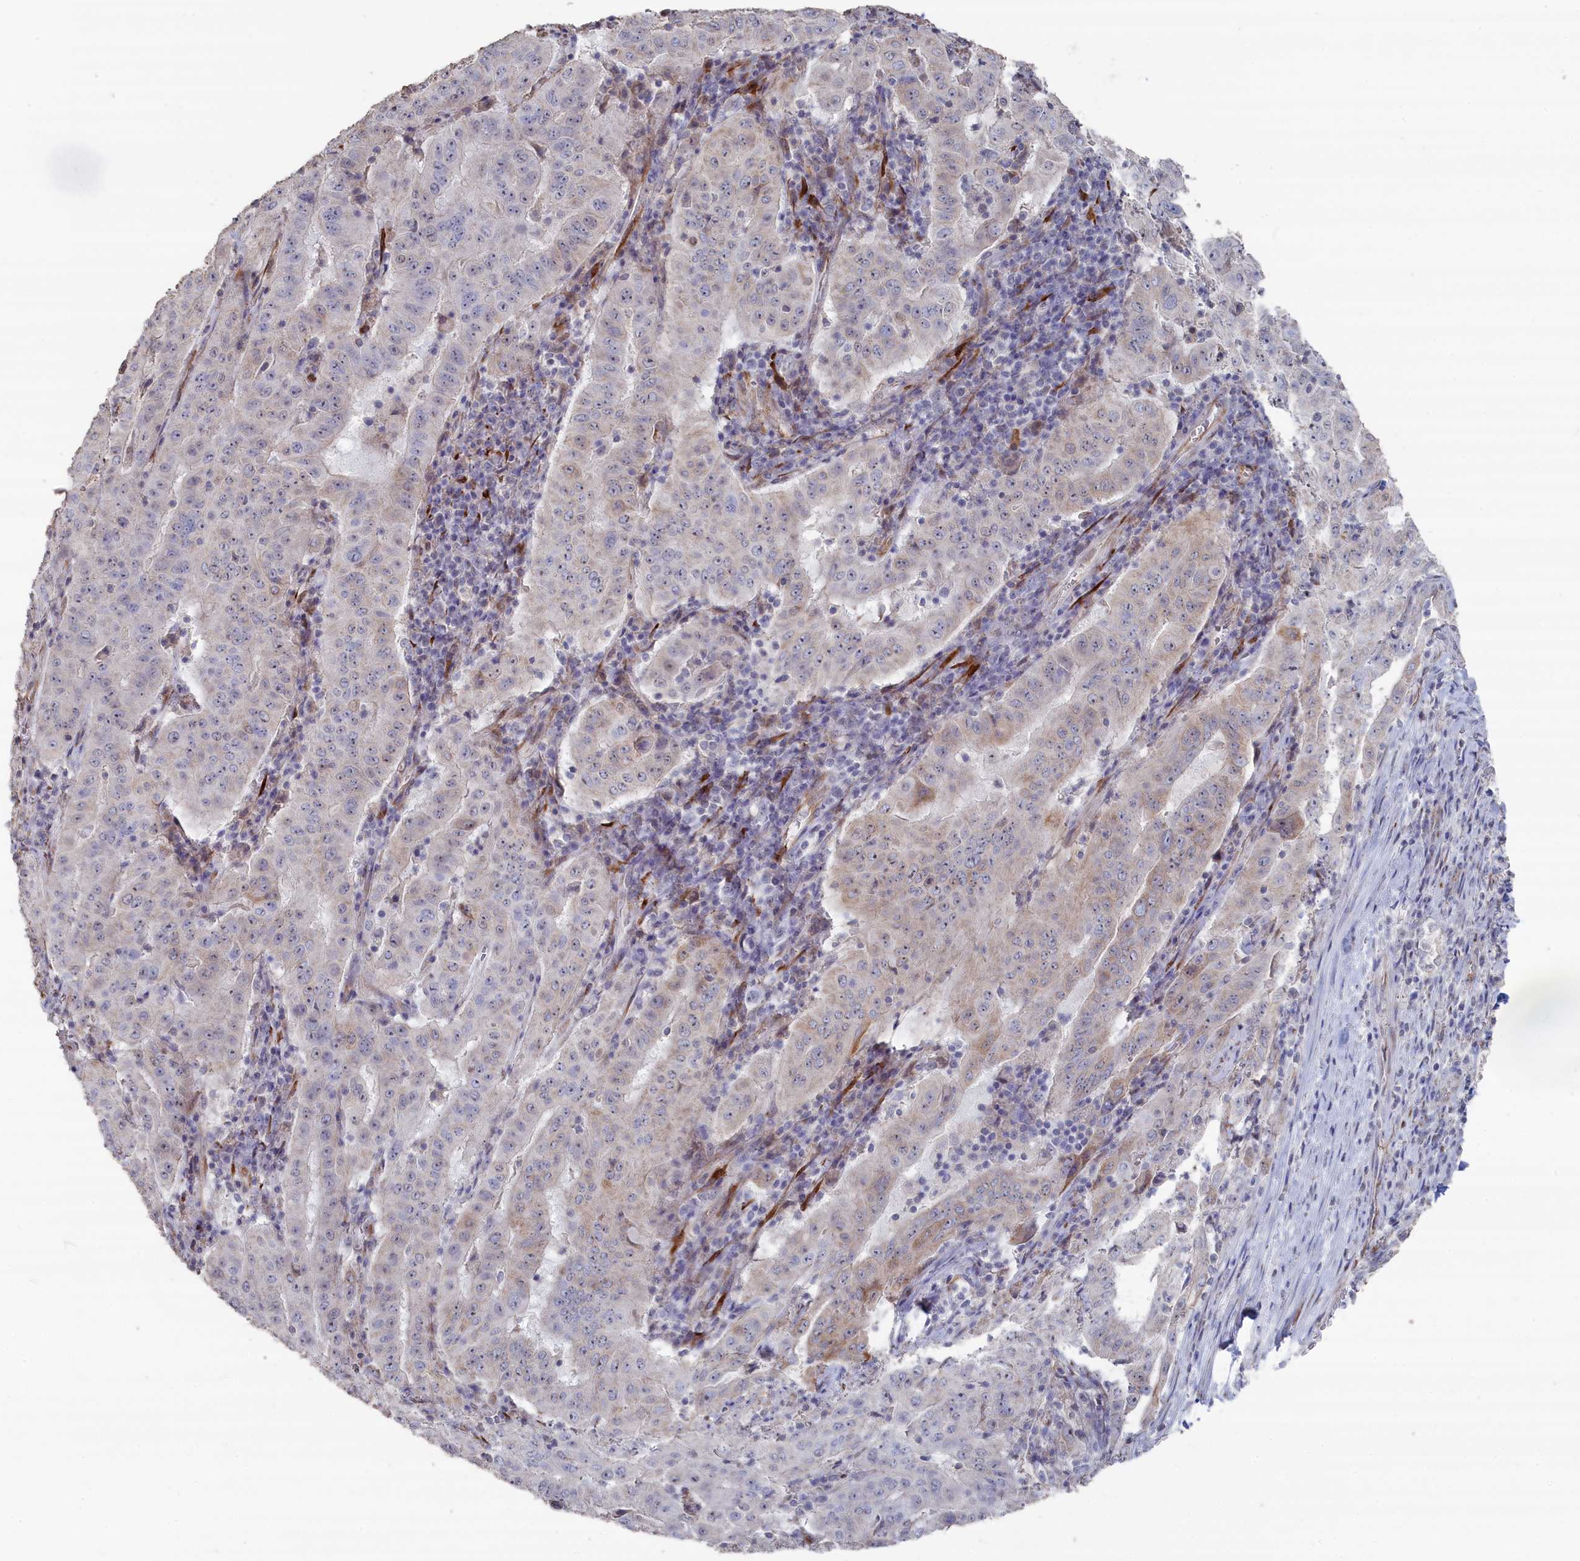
{"staining": {"intensity": "weak", "quantity": "<25%", "location": "cytoplasmic/membranous"}, "tissue": "pancreatic cancer", "cell_type": "Tumor cells", "image_type": "cancer", "snomed": [{"axis": "morphology", "description": "Adenocarcinoma, NOS"}, {"axis": "topography", "description": "Pancreas"}], "caption": "The histopathology image reveals no staining of tumor cells in adenocarcinoma (pancreatic). Brightfield microscopy of immunohistochemistry (IHC) stained with DAB (3,3'-diaminobenzidine) (brown) and hematoxylin (blue), captured at high magnification.", "gene": "SEMG2", "patient": {"sex": "male", "age": 63}}